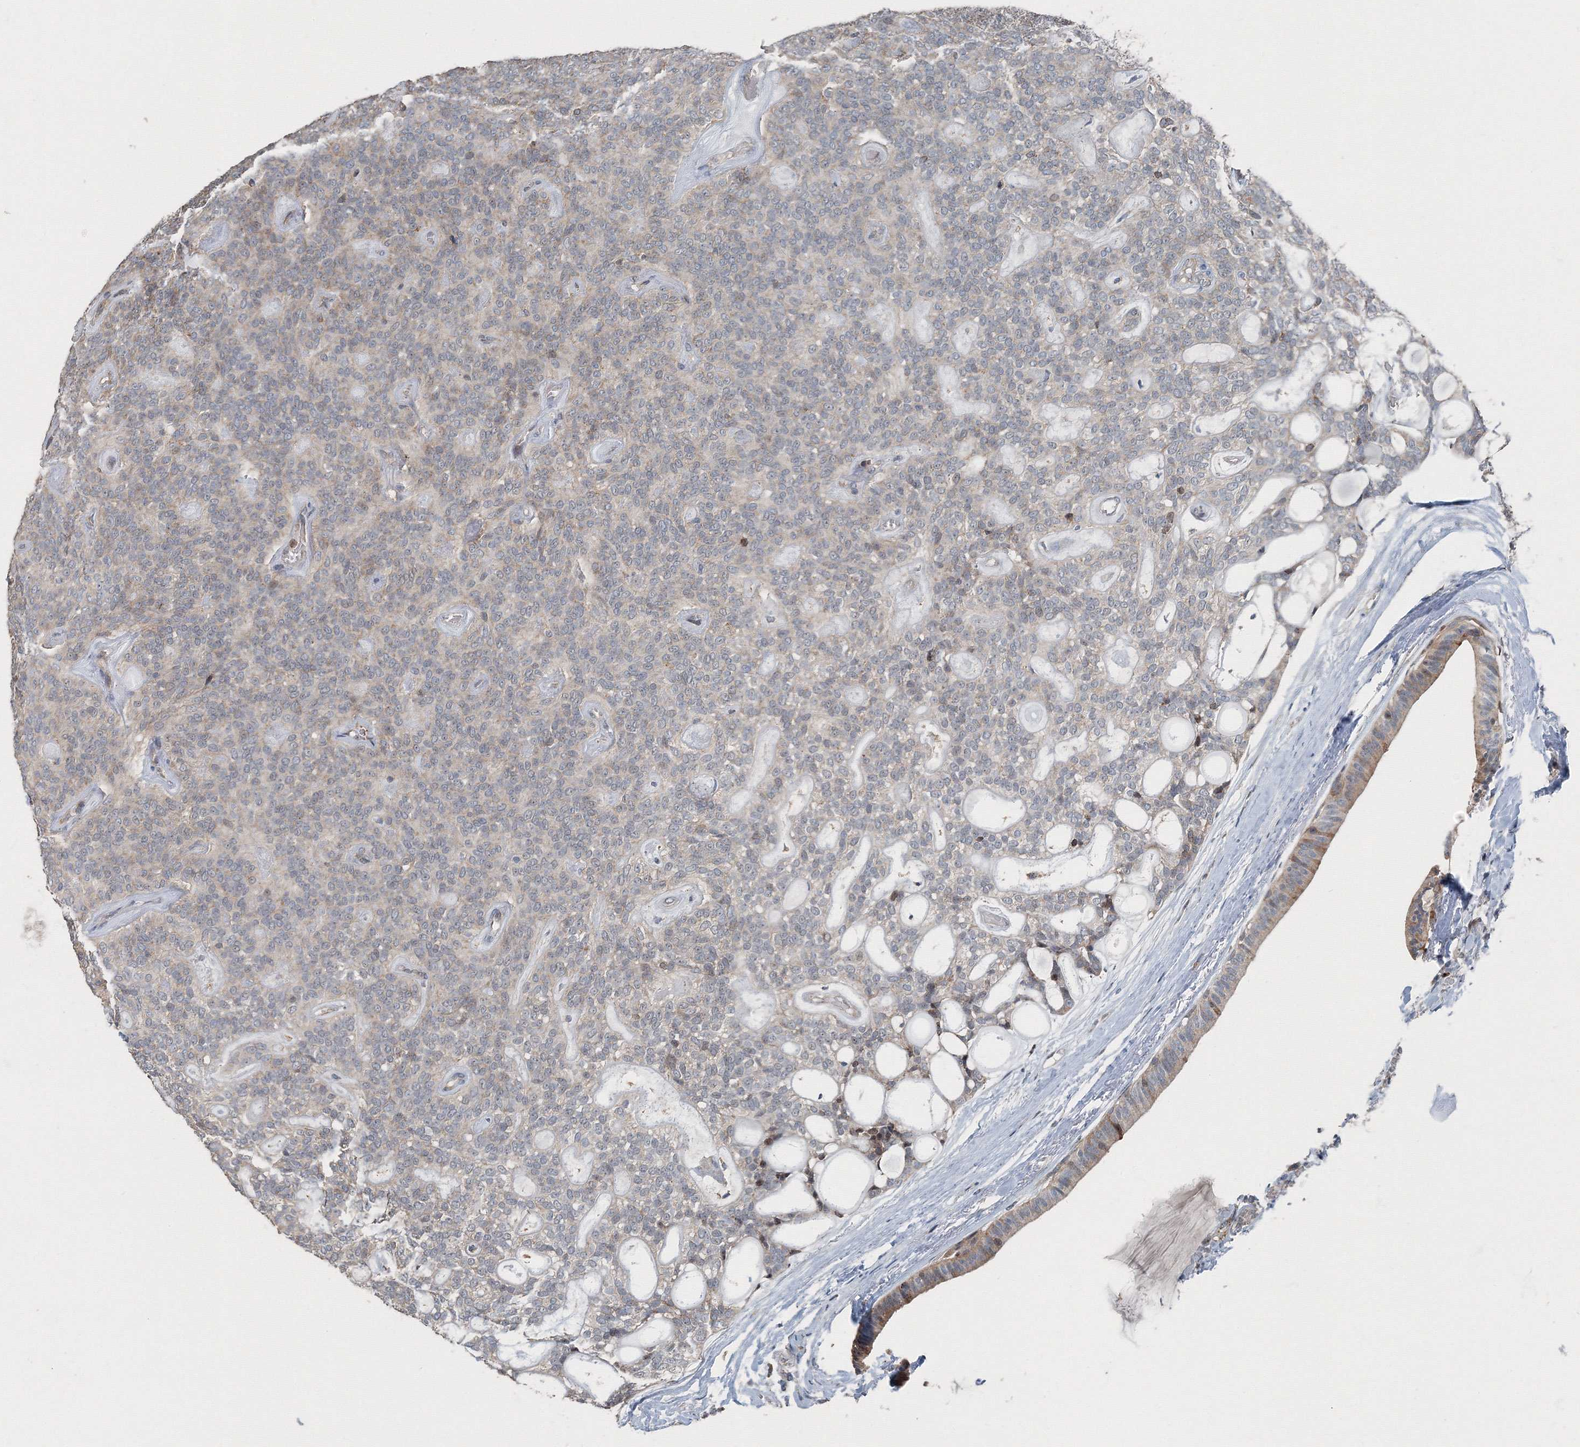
{"staining": {"intensity": "weak", "quantity": "25%-75%", "location": "cytoplasmic/membranous"}, "tissue": "head and neck cancer", "cell_type": "Tumor cells", "image_type": "cancer", "snomed": [{"axis": "morphology", "description": "Adenocarcinoma, NOS"}, {"axis": "topography", "description": "Head-Neck"}], "caption": "Immunohistochemical staining of human head and neck cancer exhibits low levels of weak cytoplasmic/membranous staining in about 25%-75% of tumor cells. (IHC, brightfield microscopy, high magnification).", "gene": "AASDH", "patient": {"sex": "male", "age": 66}}